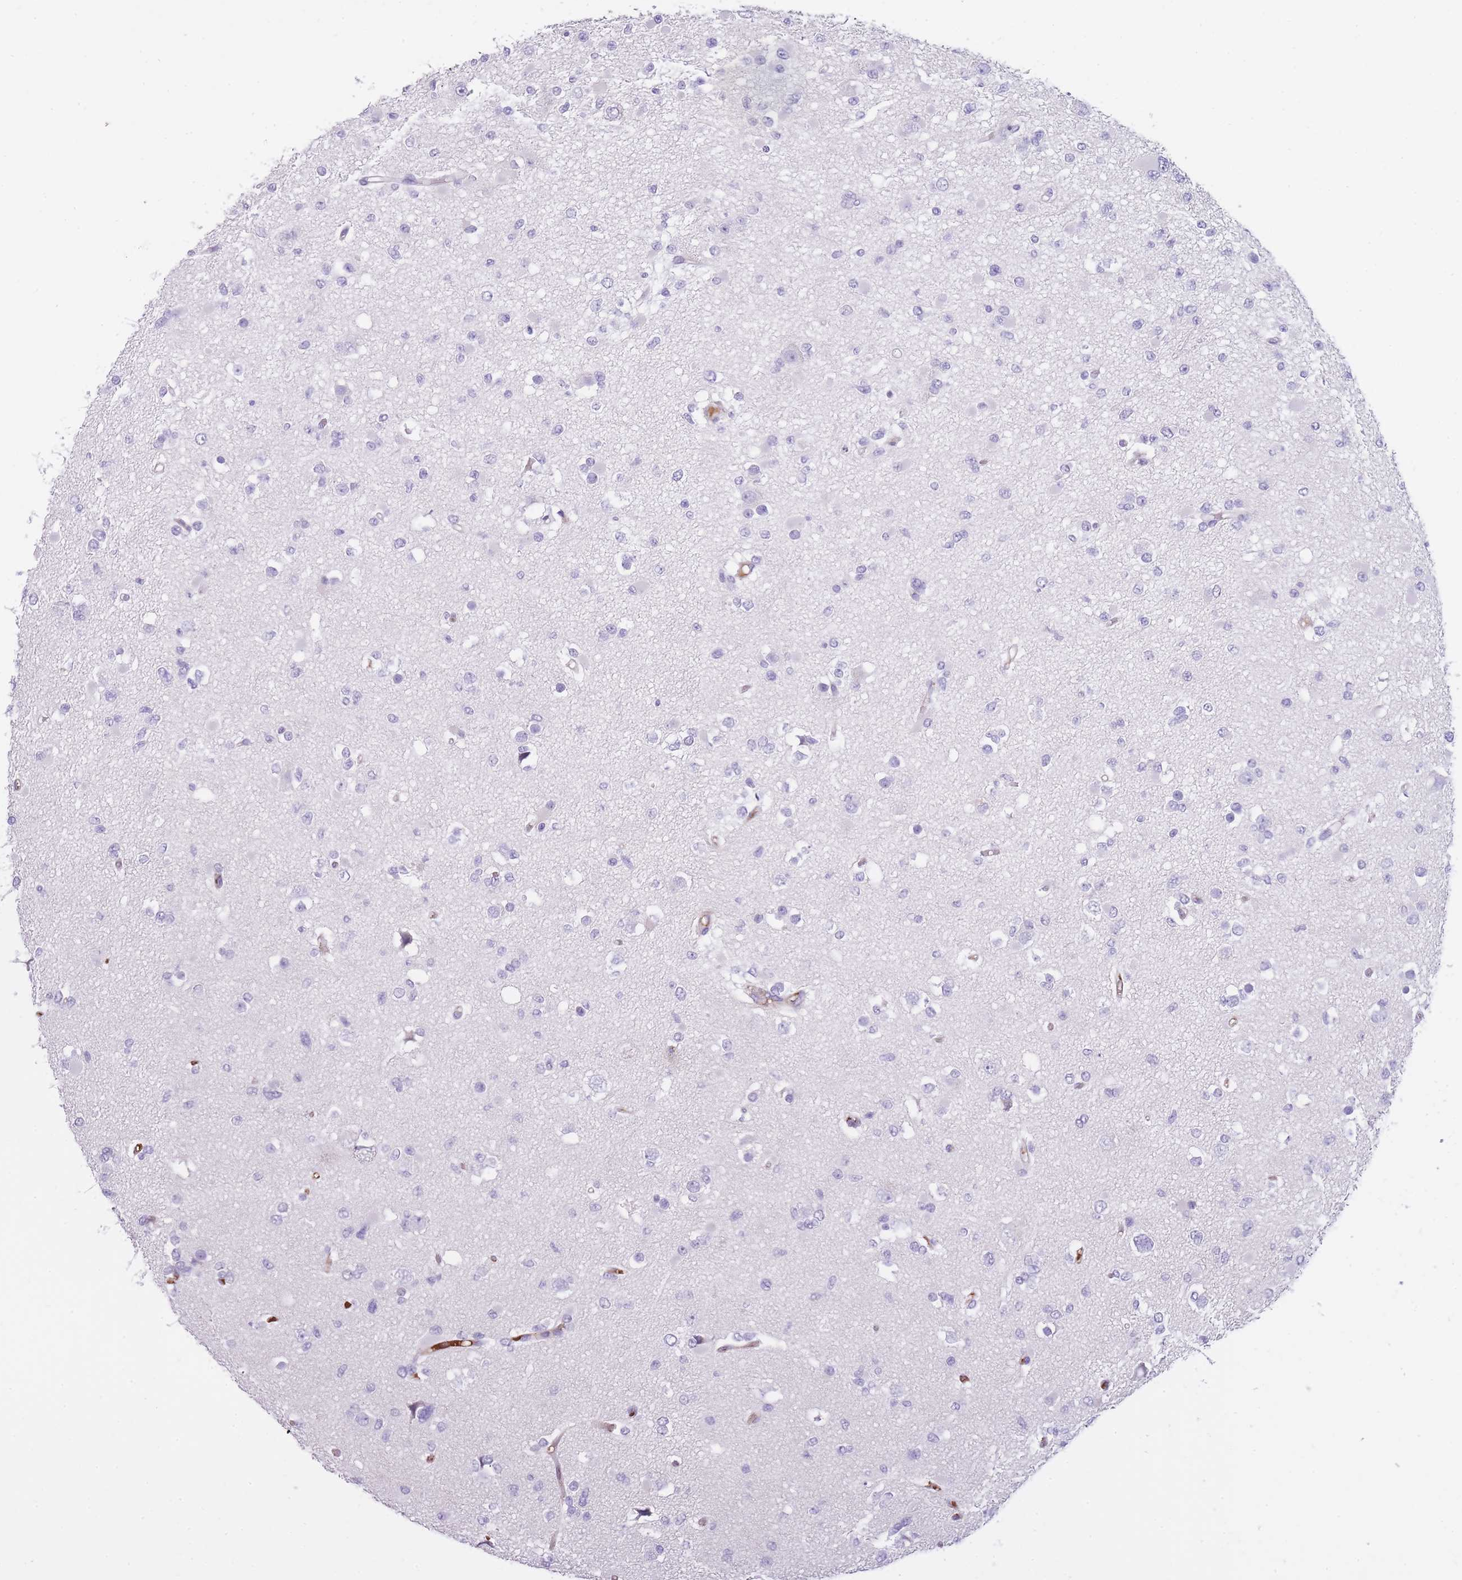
{"staining": {"intensity": "negative", "quantity": "none", "location": "none"}, "tissue": "glioma", "cell_type": "Tumor cells", "image_type": "cancer", "snomed": [{"axis": "morphology", "description": "Glioma, malignant, Low grade"}, {"axis": "topography", "description": "Brain"}], "caption": "High magnification brightfield microscopy of malignant glioma (low-grade) stained with DAB (3,3'-diaminobenzidine) (brown) and counterstained with hematoxylin (blue): tumor cells show no significant staining.", "gene": "GNAT1", "patient": {"sex": "female", "age": 22}}